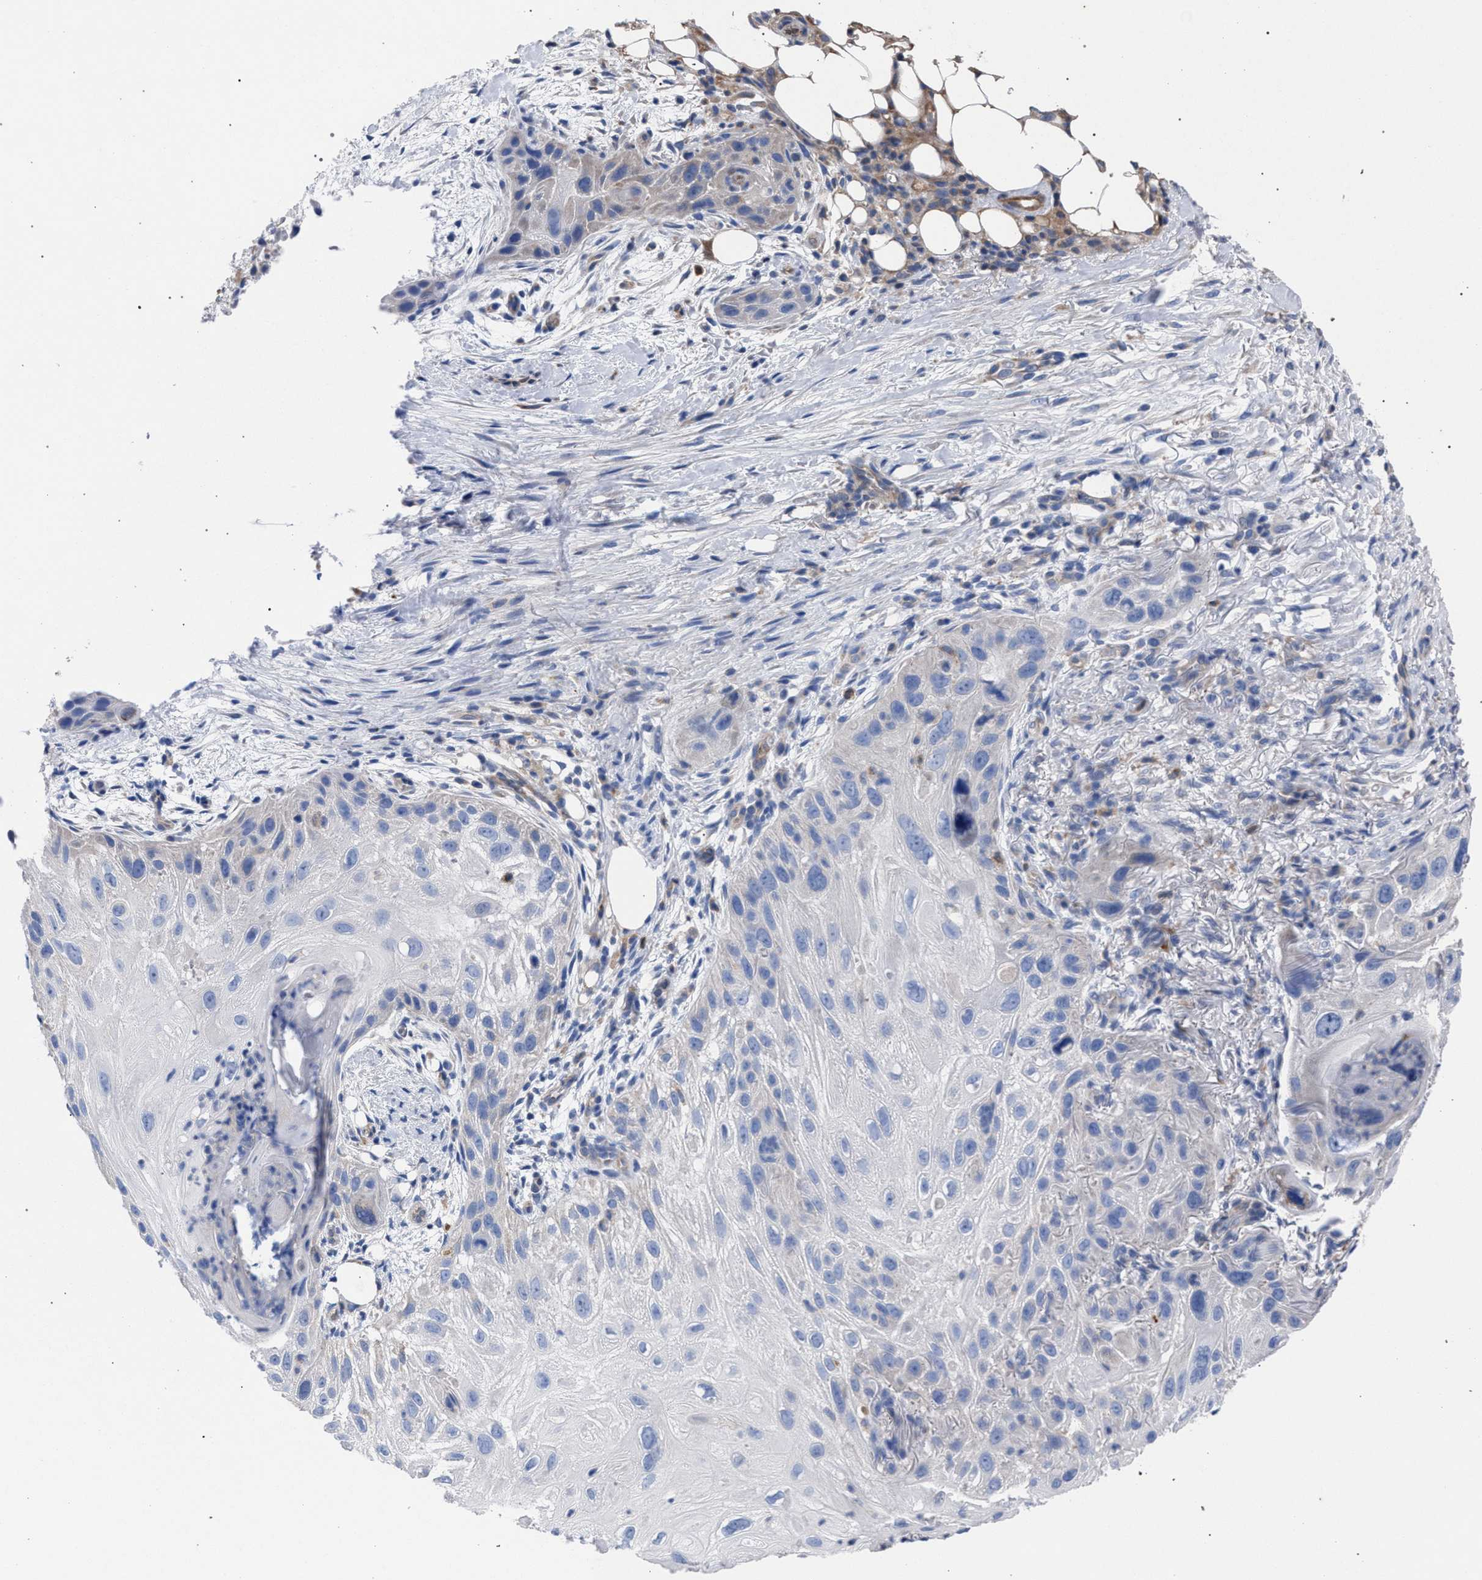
{"staining": {"intensity": "negative", "quantity": "none", "location": "none"}, "tissue": "skin cancer", "cell_type": "Tumor cells", "image_type": "cancer", "snomed": [{"axis": "morphology", "description": "Squamous cell carcinoma, NOS"}, {"axis": "topography", "description": "Skin"}], "caption": "DAB (3,3'-diaminobenzidine) immunohistochemical staining of skin cancer (squamous cell carcinoma) reveals no significant positivity in tumor cells.", "gene": "GMPR", "patient": {"sex": "female", "age": 77}}